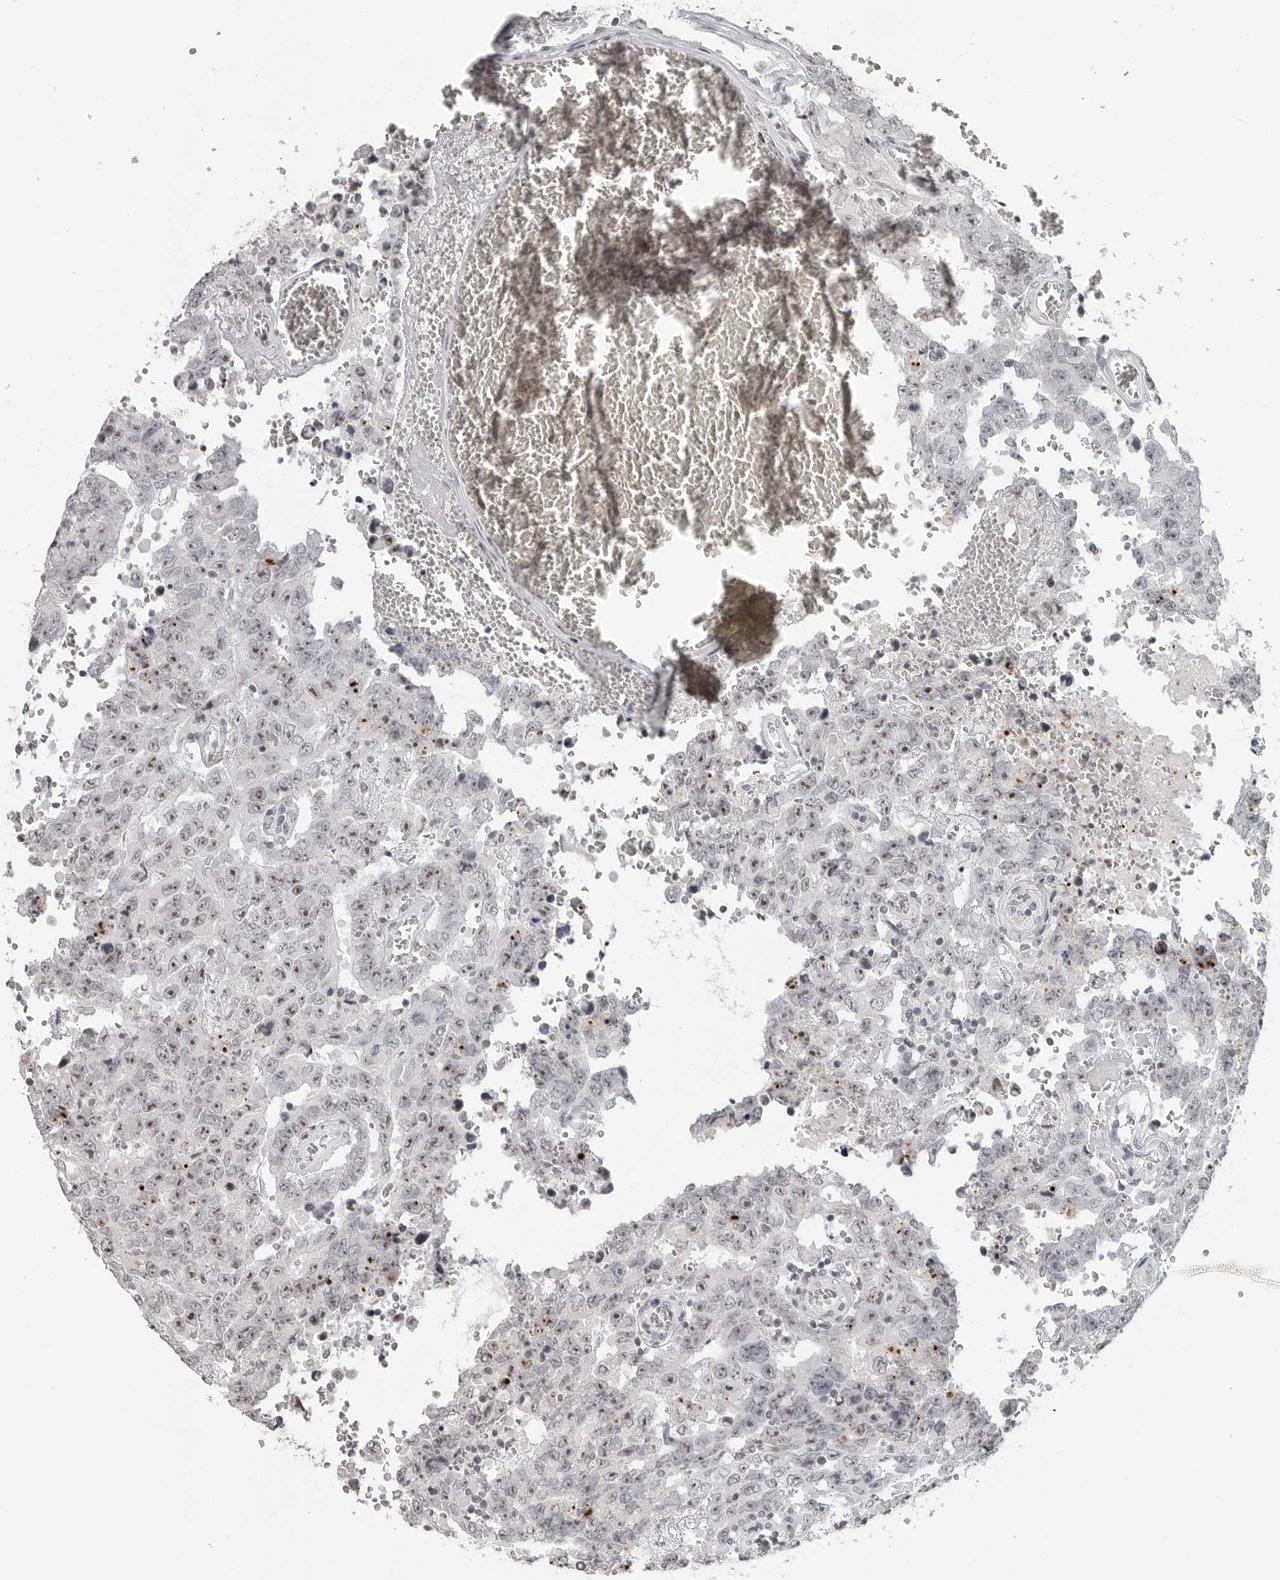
{"staining": {"intensity": "moderate", "quantity": "<25%", "location": "nuclear"}, "tissue": "testis cancer", "cell_type": "Tumor cells", "image_type": "cancer", "snomed": [{"axis": "morphology", "description": "Carcinoma, Embryonal, NOS"}, {"axis": "topography", "description": "Testis"}], "caption": "Immunohistochemistry (IHC) (DAB (3,3'-diaminobenzidine)) staining of human testis cancer displays moderate nuclear protein positivity in about <25% of tumor cells. Immunohistochemistry stains the protein of interest in brown and the nuclei are stained blue.", "gene": "DDX54", "patient": {"sex": "male", "age": 26}}